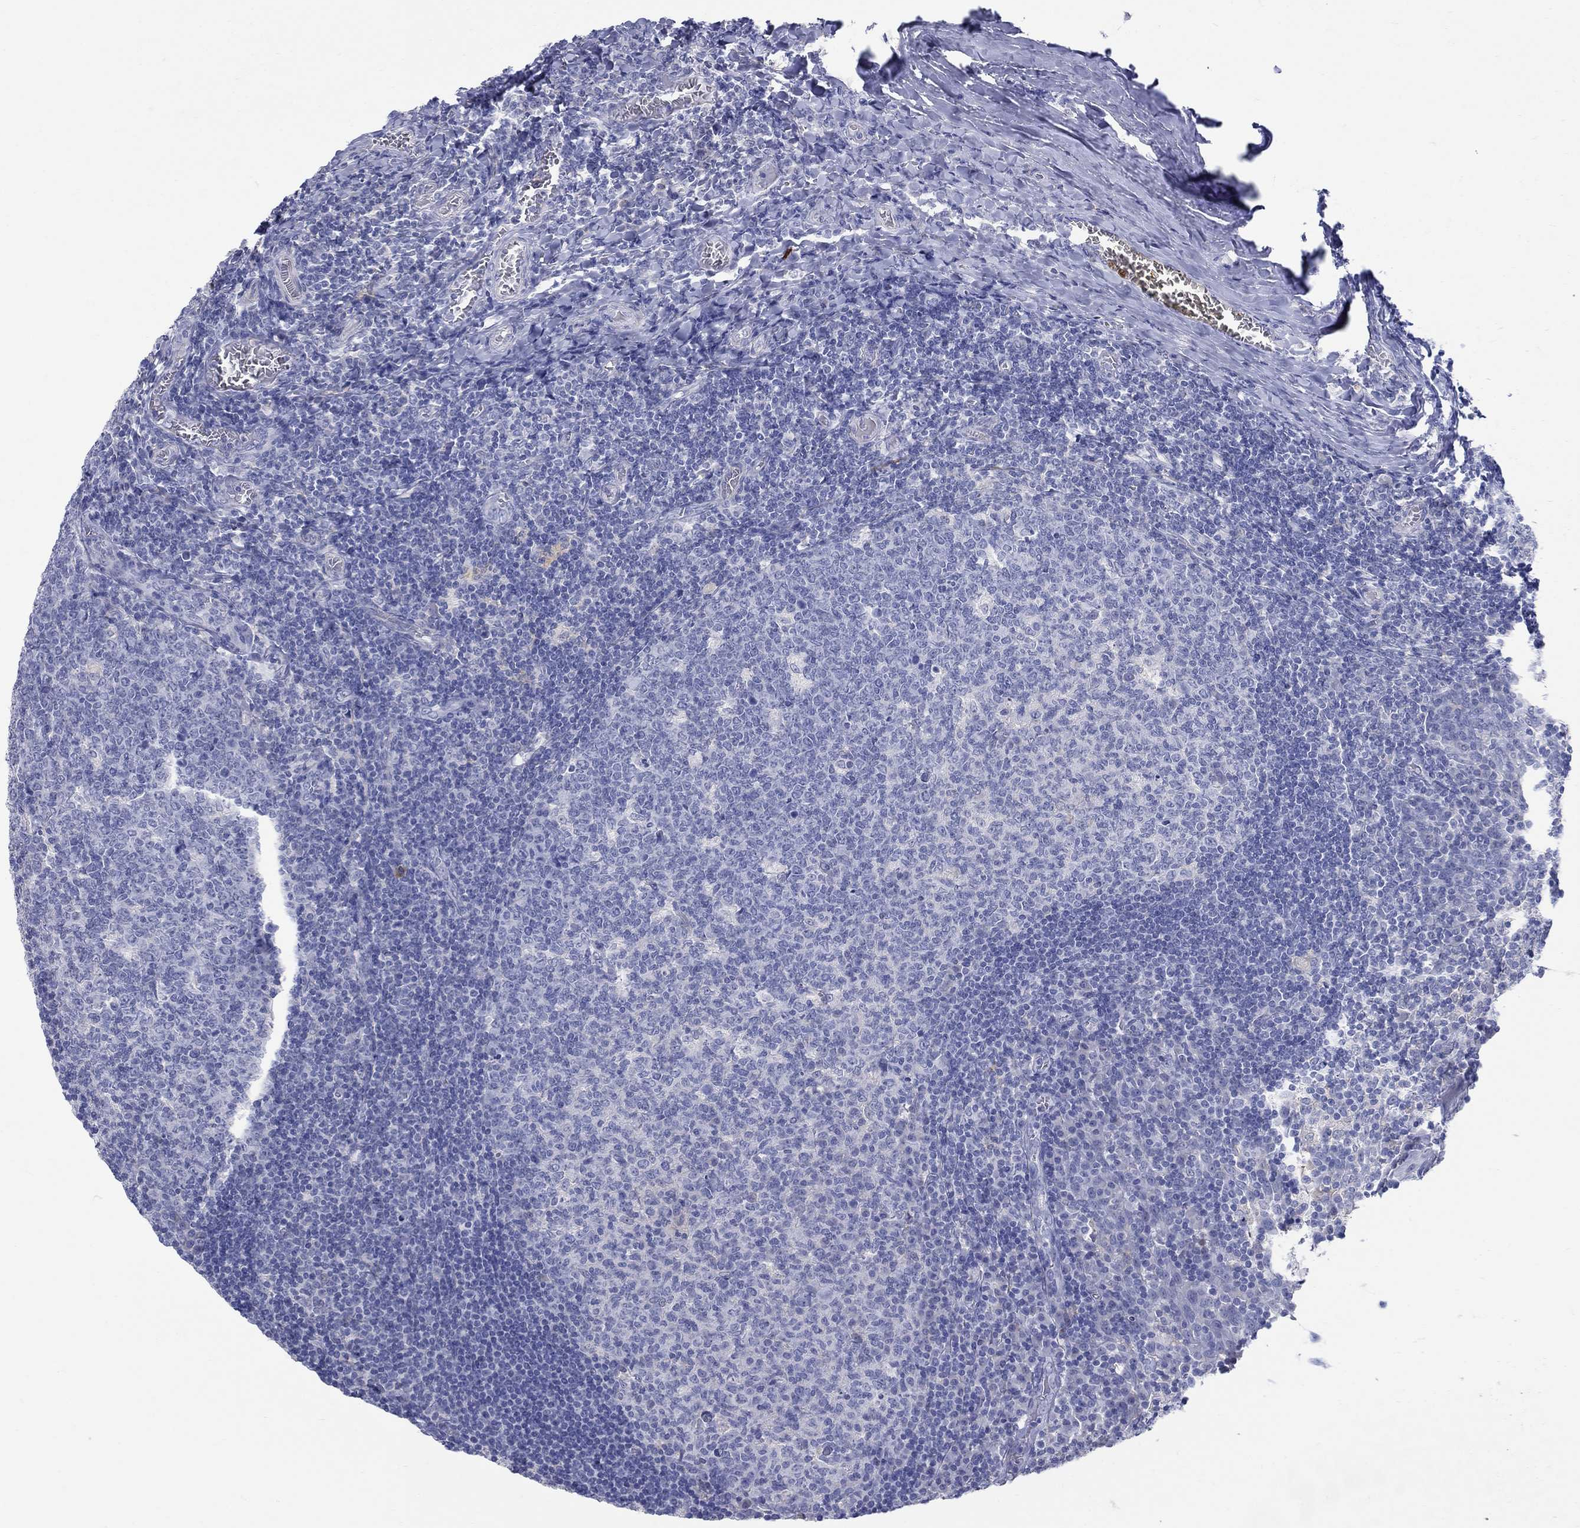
{"staining": {"intensity": "negative", "quantity": "none", "location": "none"}, "tissue": "tonsil", "cell_type": "Germinal center cells", "image_type": "normal", "snomed": [{"axis": "morphology", "description": "Normal tissue, NOS"}, {"axis": "topography", "description": "Tonsil"}], "caption": "Immunohistochemical staining of unremarkable tonsil shows no significant expression in germinal center cells.", "gene": "REEP2", "patient": {"sex": "female", "age": 13}}